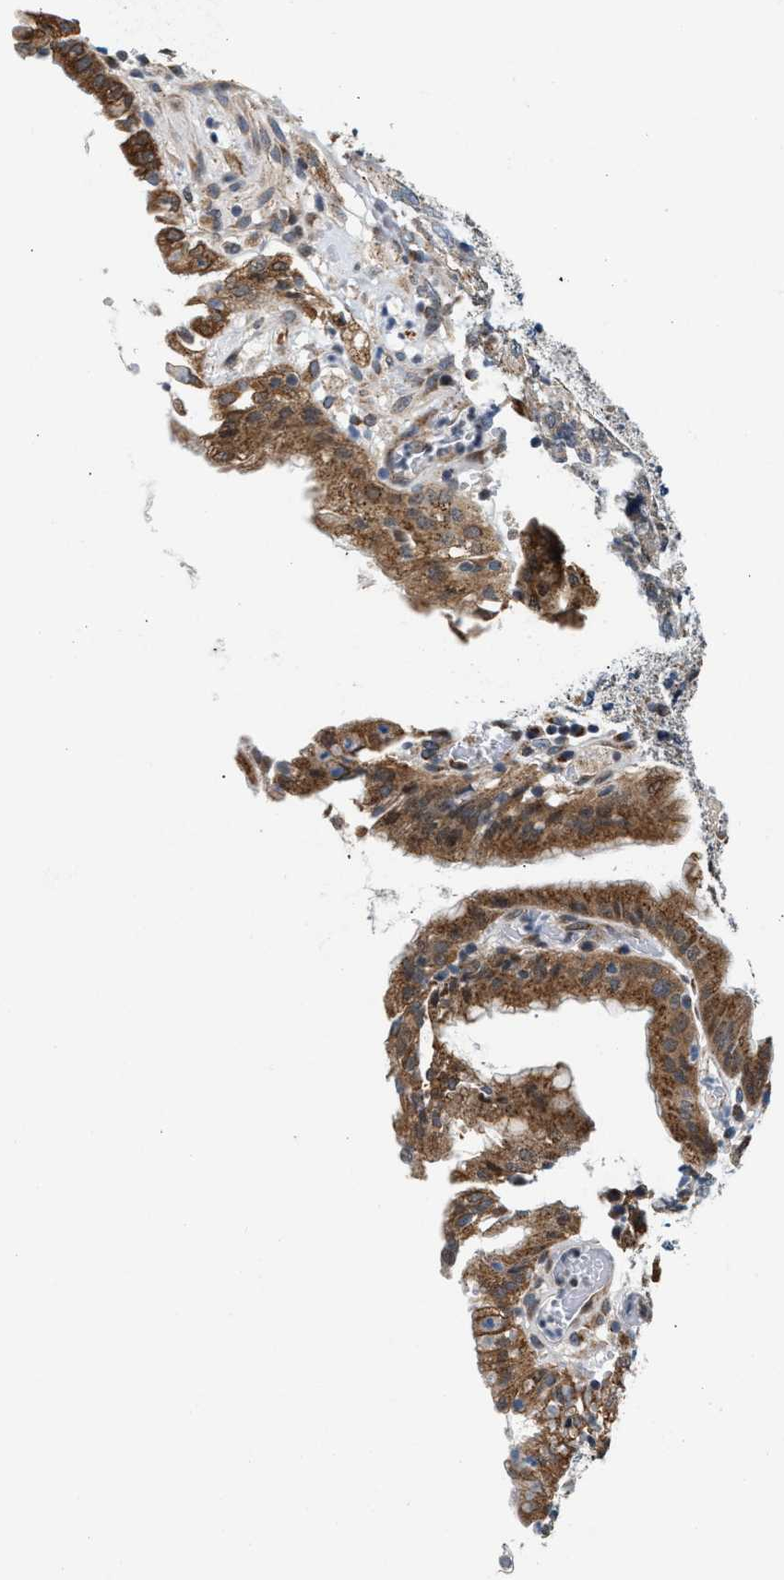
{"staining": {"intensity": "moderate", "quantity": ">75%", "location": "cytoplasmic/membranous"}, "tissue": "stomach cancer", "cell_type": "Tumor cells", "image_type": "cancer", "snomed": [{"axis": "morphology", "description": "Normal tissue, NOS"}, {"axis": "morphology", "description": "Adenocarcinoma, NOS"}, {"axis": "topography", "description": "Stomach"}], "caption": "Brown immunohistochemical staining in human stomach adenocarcinoma exhibits moderate cytoplasmic/membranous staining in approximately >75% of tumor cells.", "gene": "KCNMB2", "patient": {"sex": "male", "age": 48}}